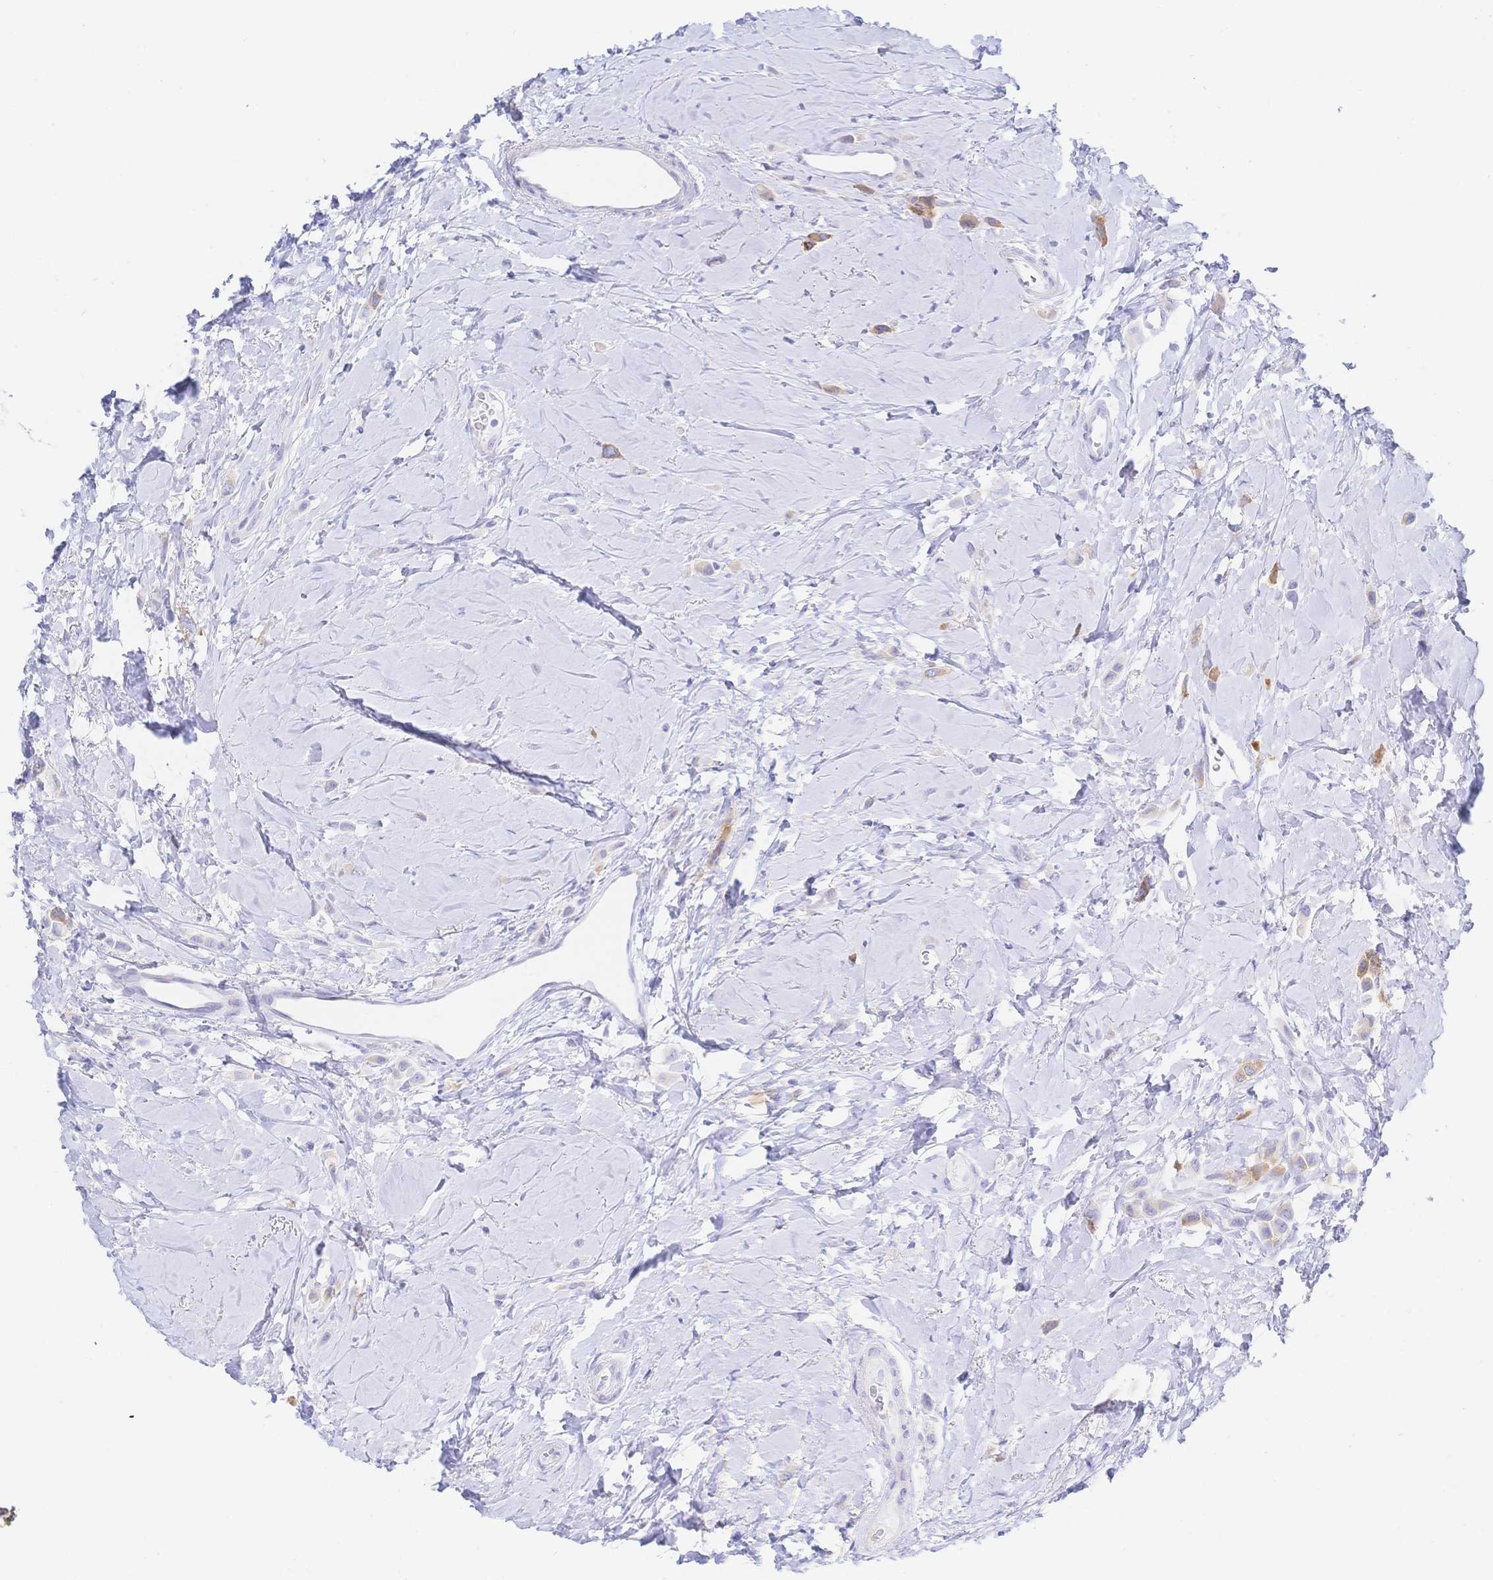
{"staining": {"intensity": "moderate", "quantity": "<25%", "location": "cytoplasmic/membranous"}, "tissue": "breast cancer", "cell_type": "Tumor cells", "image_type": "cancer", "snomed": [{"axis": "morphology", "description": "Lobular carcinoma"}, {"axis": "topography", "description": "Breast"}], "caption": "Tumor cells reveal low levels of moderate cytoplasmic/membranous positivity in approximately <25% of cells in human lobular carcinoma (breast). Immunohistochemistry stains the protein of interest in brown and the nuclei are stained blue.", "gene": "RRM1", "patient": {"sex": "female", "age": 66}}